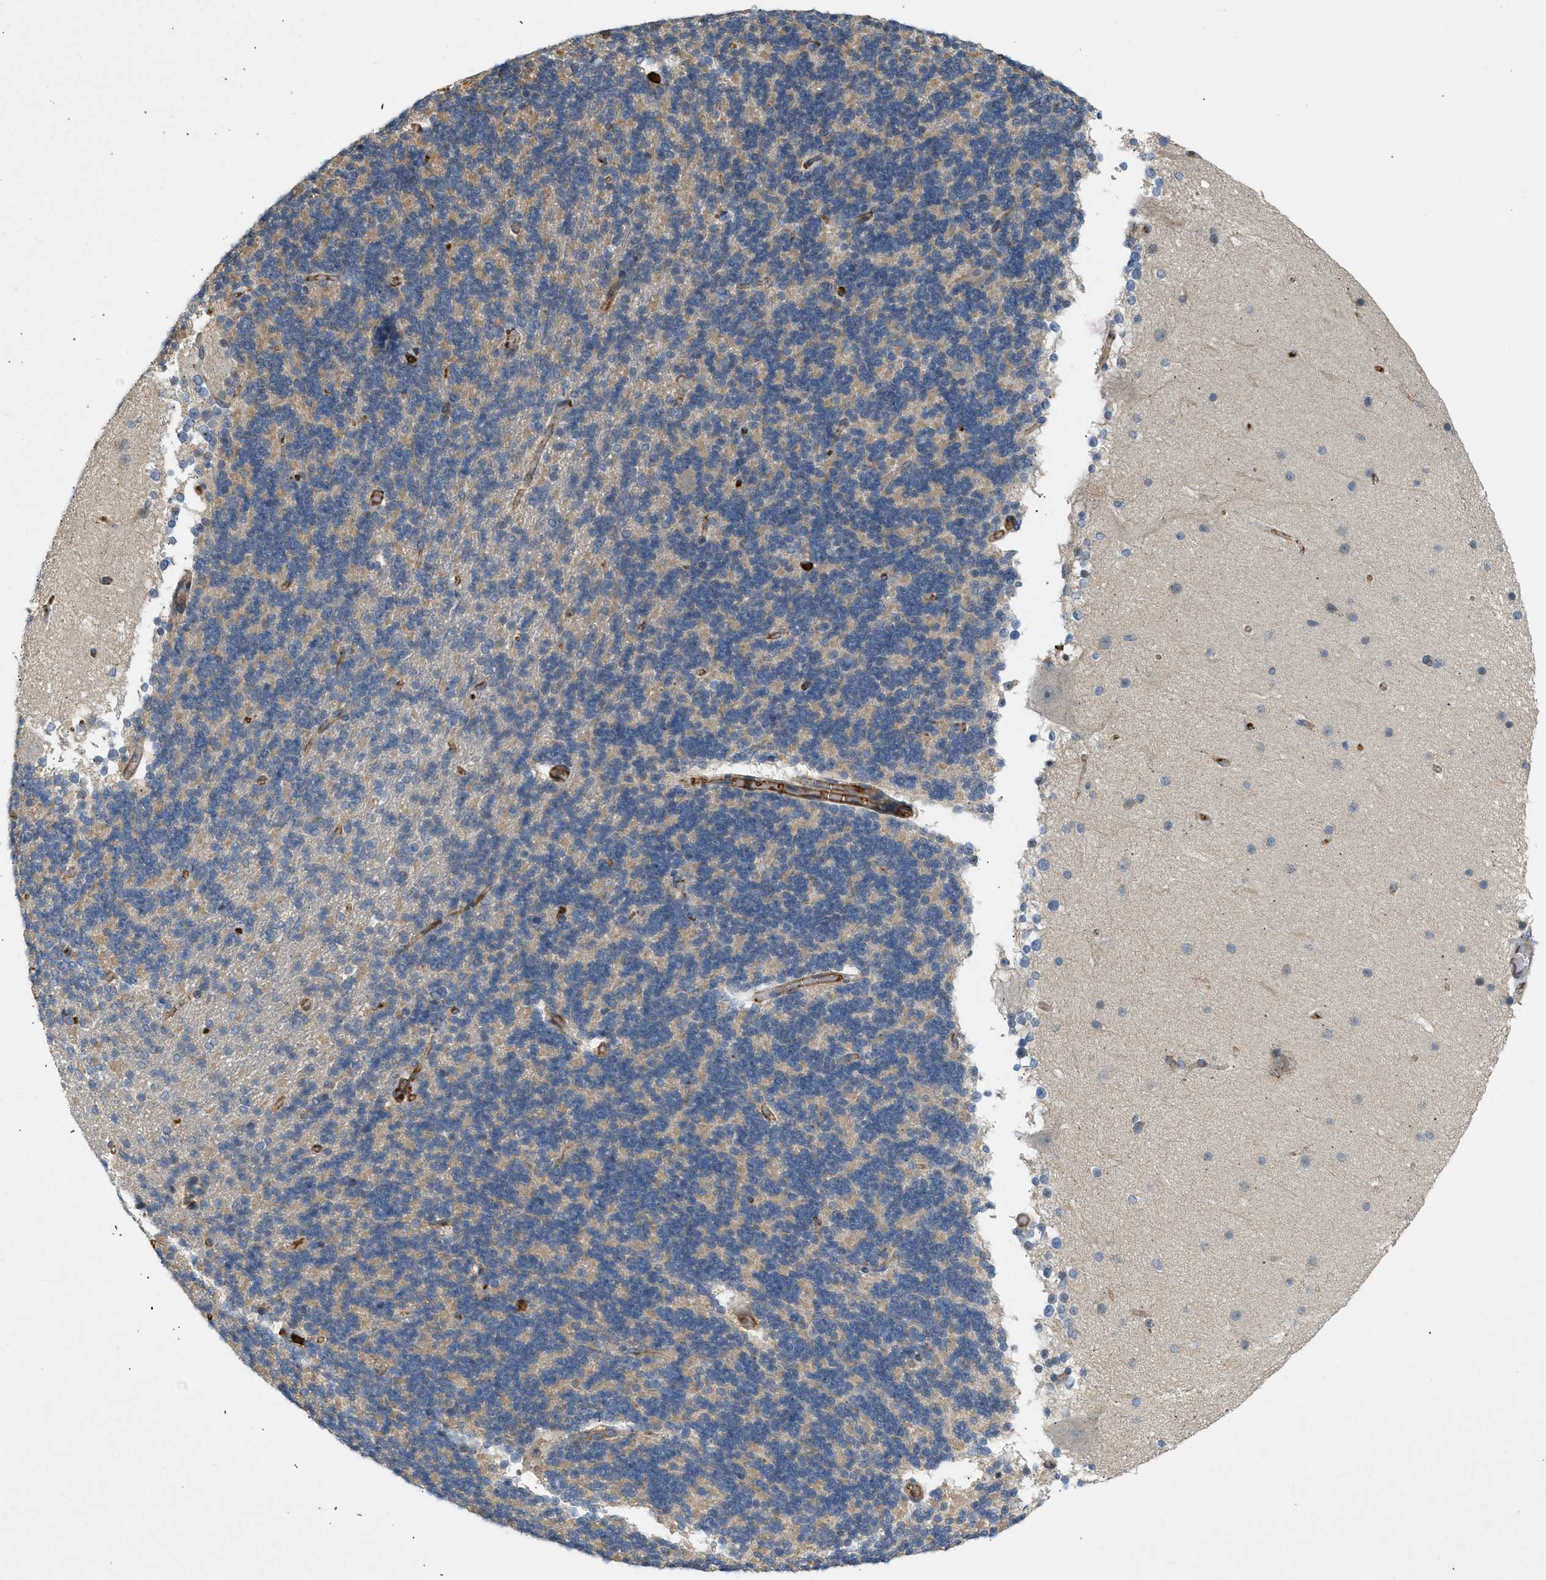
{"staining": {"intensity": "weak", "quantity": "25%-75%", "location": "cytoplasmic/membranous"}, "tissue": "cerebellum", "cell_type": "Cells in granular layer", "image_type": "normal", "snomed": [{"axis": "morphology", "description": "Normal tissue, NOS"}, {"axis": "topography", "description": "Cerebellum"}], "caption": "There is low levels of weak cytoplasmic/membranous staining in cells in granular layer of unremarkable cerebellum, as demonstrated by immunohistochemical staining (brown color).", "gene": "F8", "patient": {"sex": "female", "age": 19}}